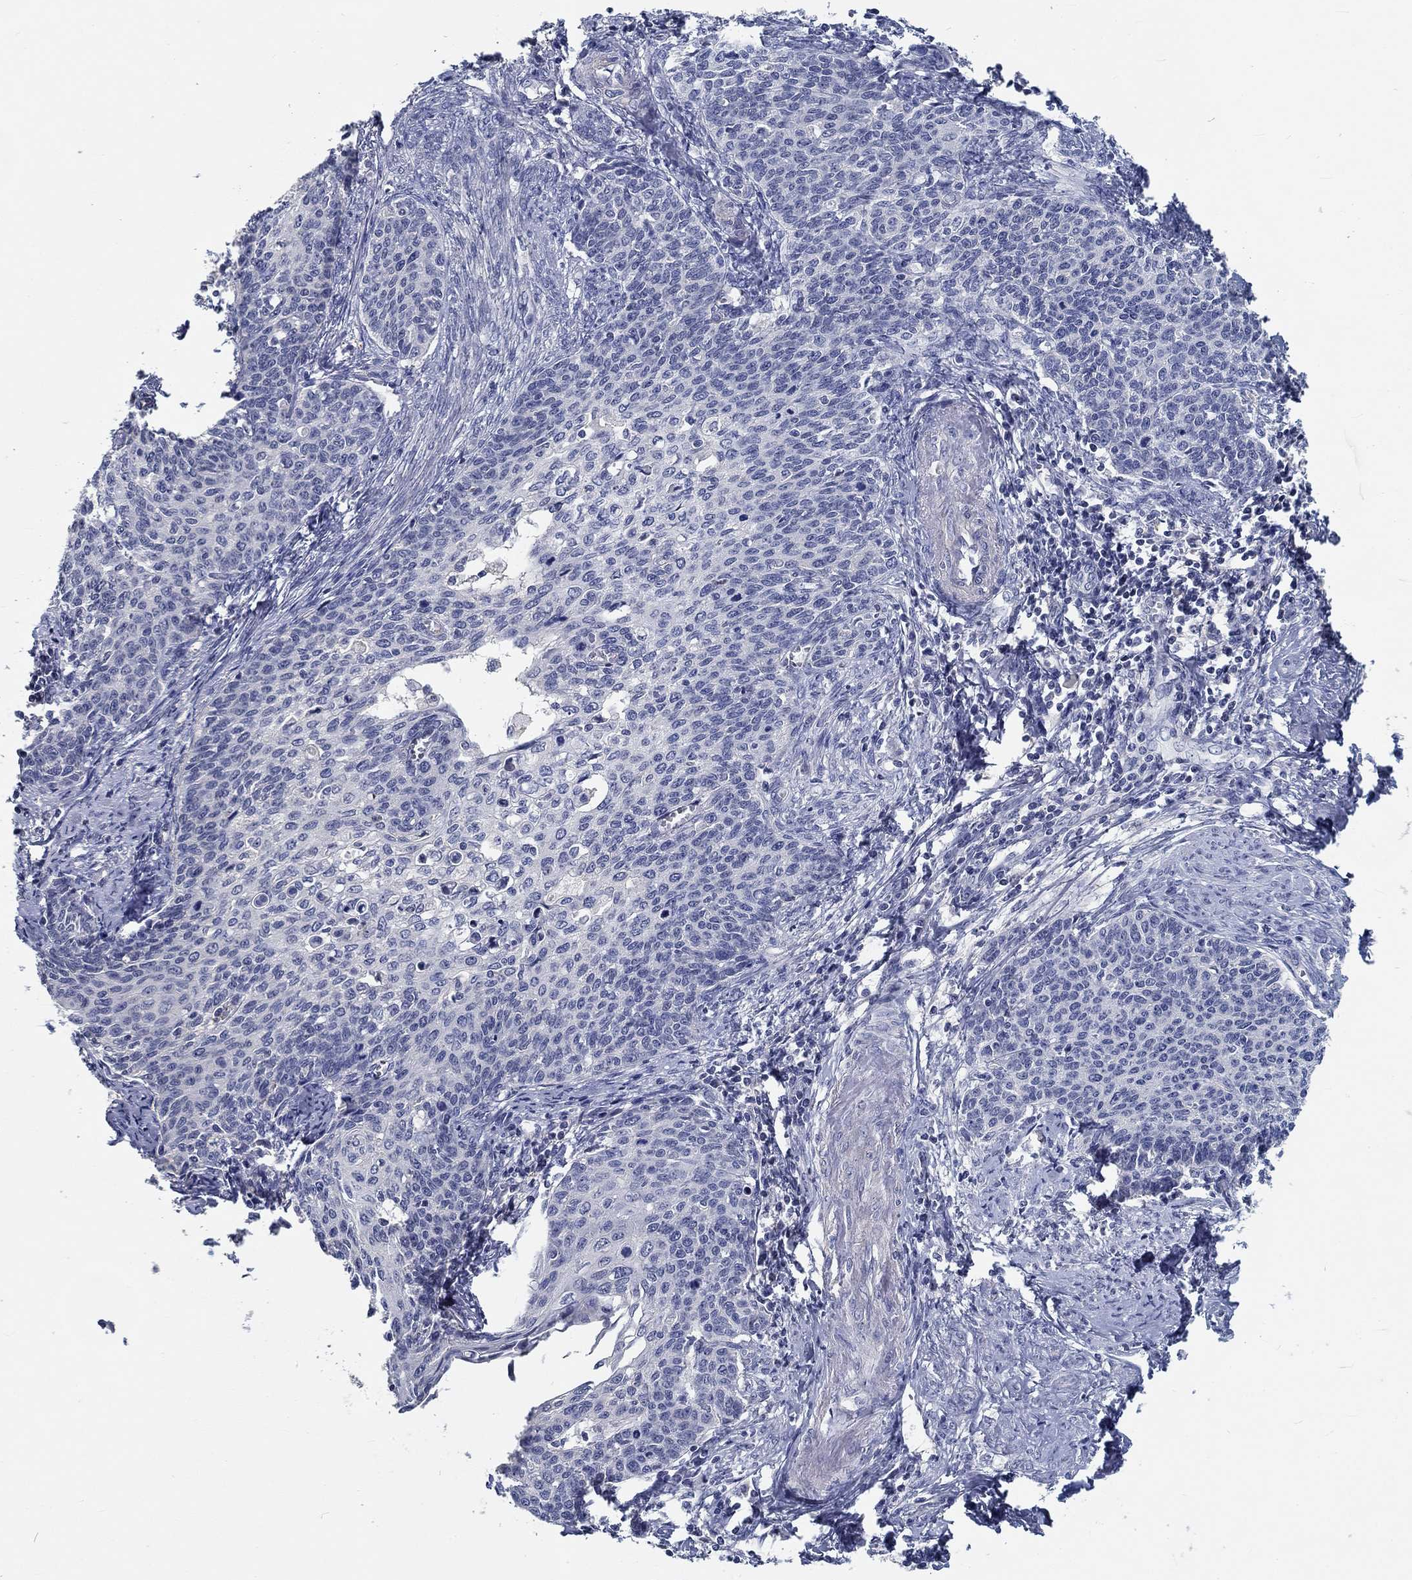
{"staining": {"intensity": "negative", "quantity": "none", "location": "none"}, "tissue": "cervical cancer", "cell_type": "Tumor cells", "image_type": "cancer", "snomed": [{"axis": "morphology", "description": "Normal tissue, NOS"}, {"axis": "morphology", "description": "Squamous cell carcinoma, NOS"}, {"axis": "topography", "description": "Cervix"}], "caption": "This is an immunohistochemistry (IHC) image of cervical cancer (squamous cell carcinoma). There is no positivity in tumor cells.", "gene": "MYBPC1", "patient": {"sex": "female", "age": 39}}